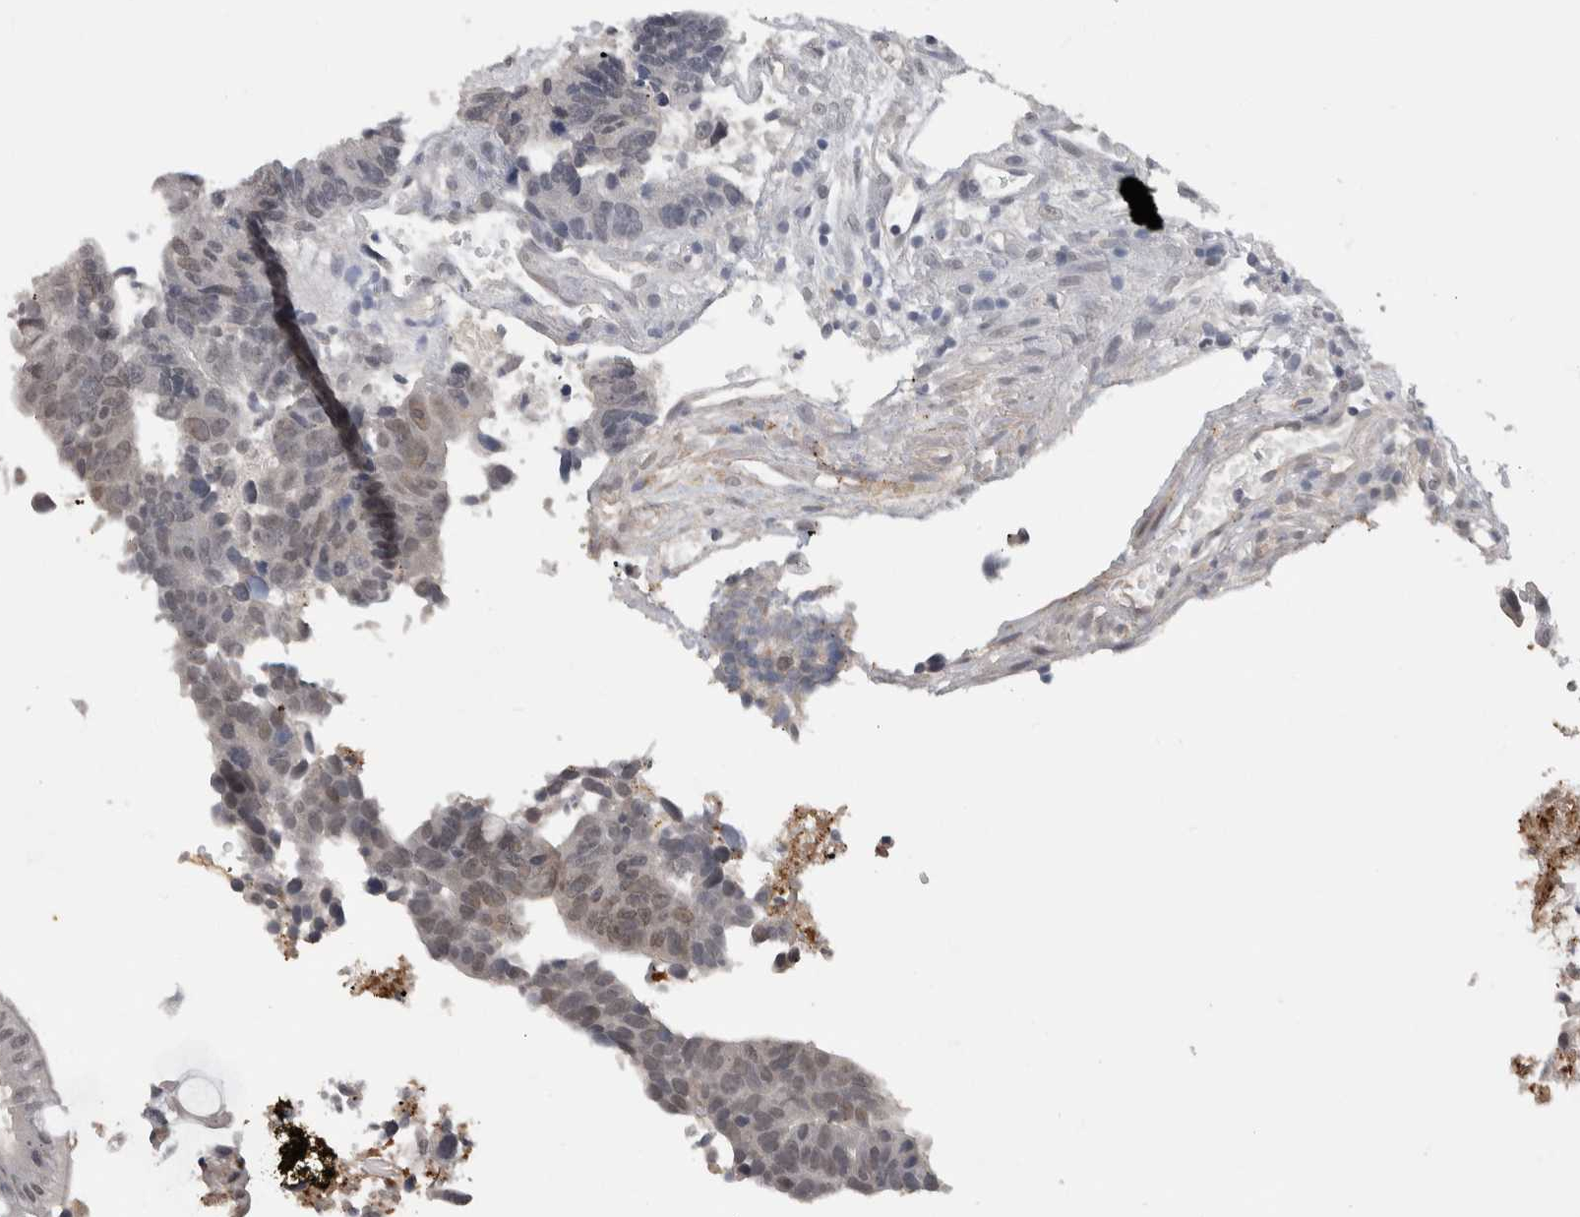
{"staining": {"intensity": "weak", "quantity": "<25%", "location": "nuclear"}, "tissue": "colorectal cancer", "cell_type": "Tumor cells", "image_type": "cancer", "snomed": [{"axis": "morphology", "description": "Adenocarcinoma, NOS"}, {"axis": "topography", "description": "Rectum"}], "caption": "Micrograph shows no protein expression in tumor cells of colorectal adenocarcinoma tissue.", "gene": "PRXL2A", "patient": {"sex": "male", "age": 84}}